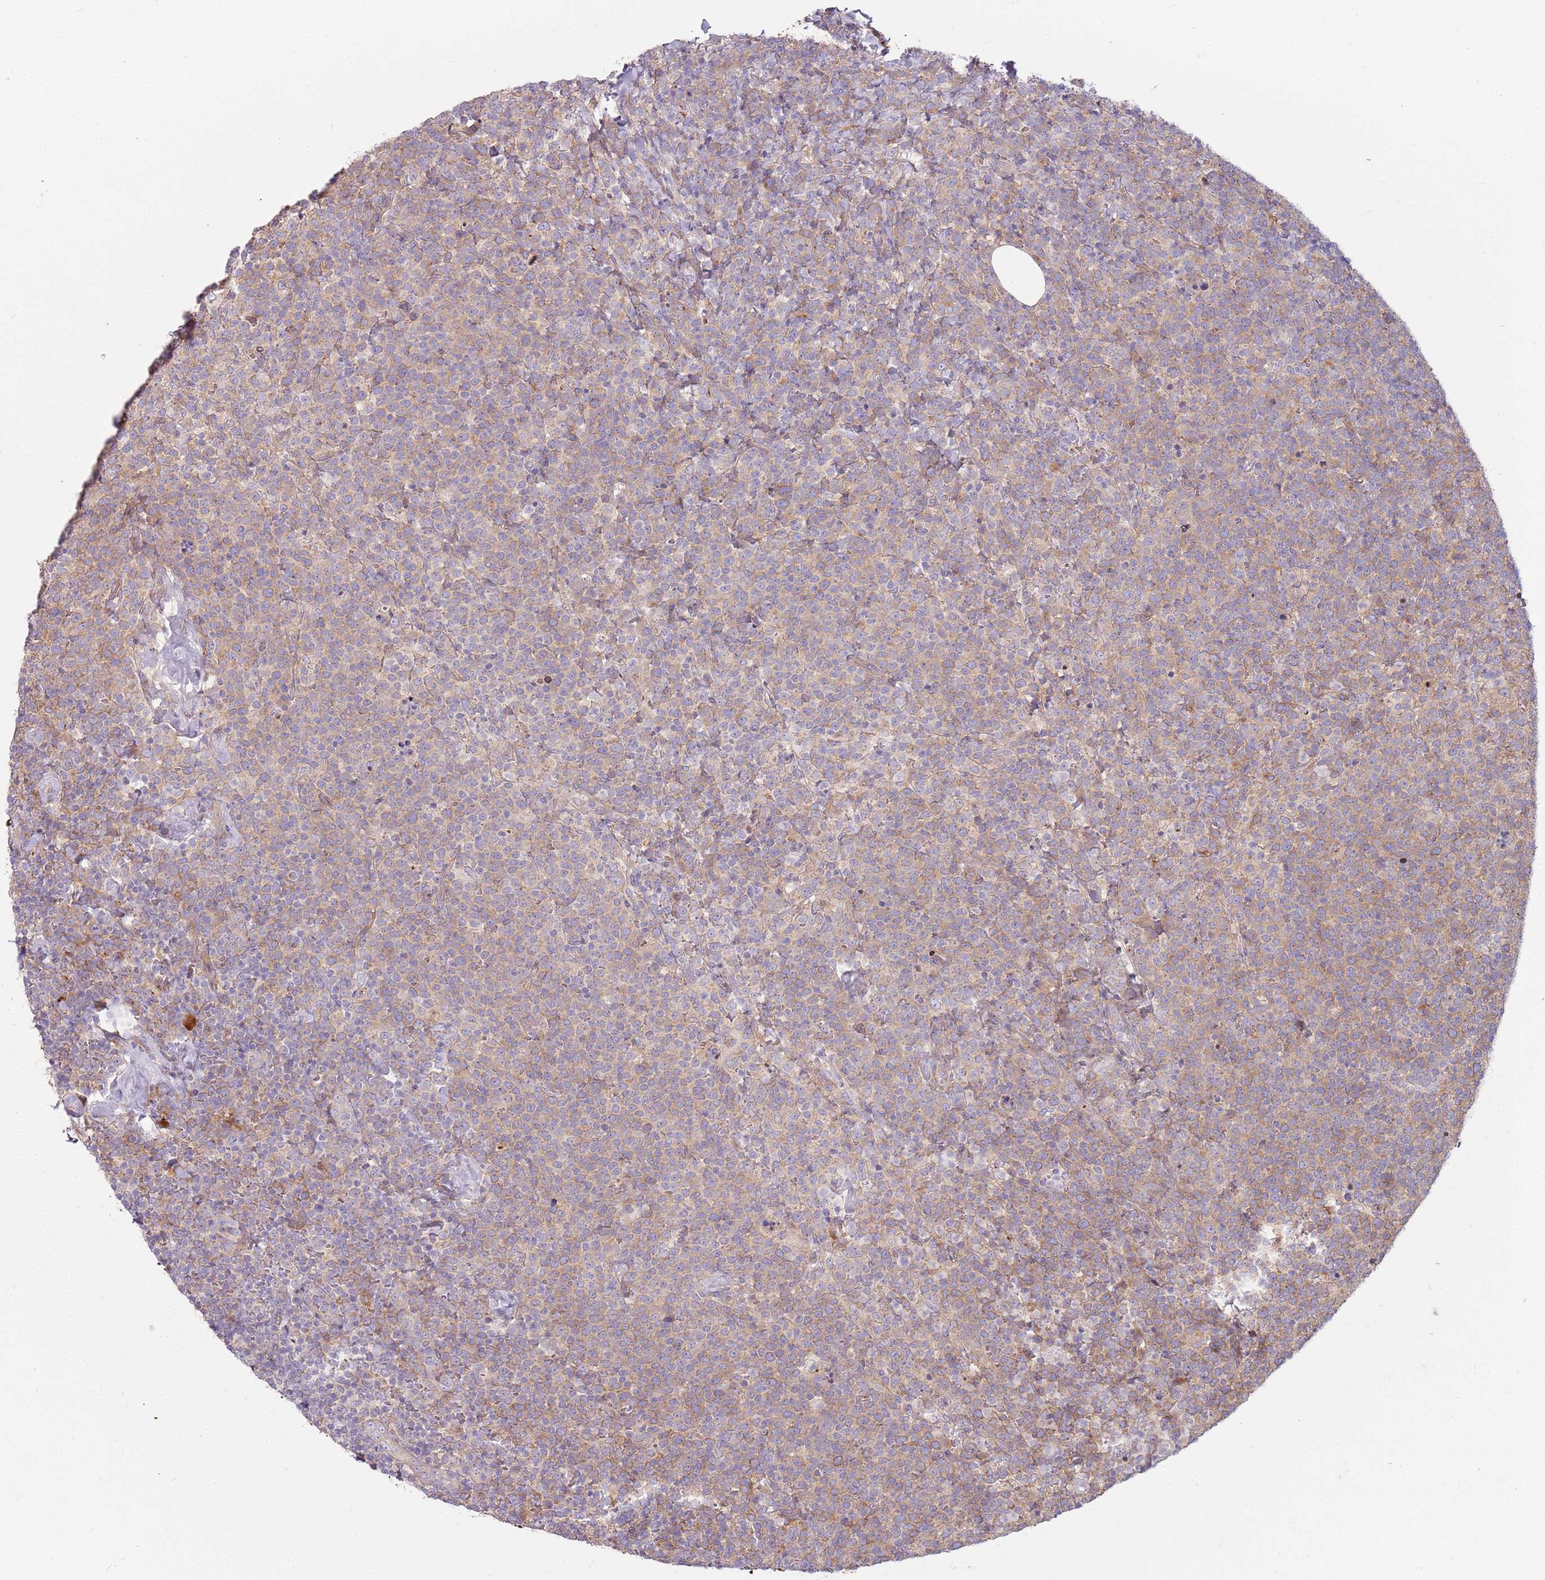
{"staining": {"intensity": "moderate", "quantity": "<25%", "location": "cytoplasmic/membranous"}, "tissue": "lymphoma", "cell_type": "Tumor cells", "image_type": "cancer", "snomed": [{"axis": "morphology", "description": "Malignant lymphoma, non-Hodgkin's type, High grade"}, {"axis": "topography", "description": "Lymph node"}], "caption": "Lymphoma was stained to show a protein in brown. There is low levels of moderate cytoplasmic/membranous expression in approximately <25% of tumor cells. Immunohistochemistry stains the protein in brown and the nuclei are stained blue.", "gene": "EMC1", "patient": {"sex": "male", "age": 61}}